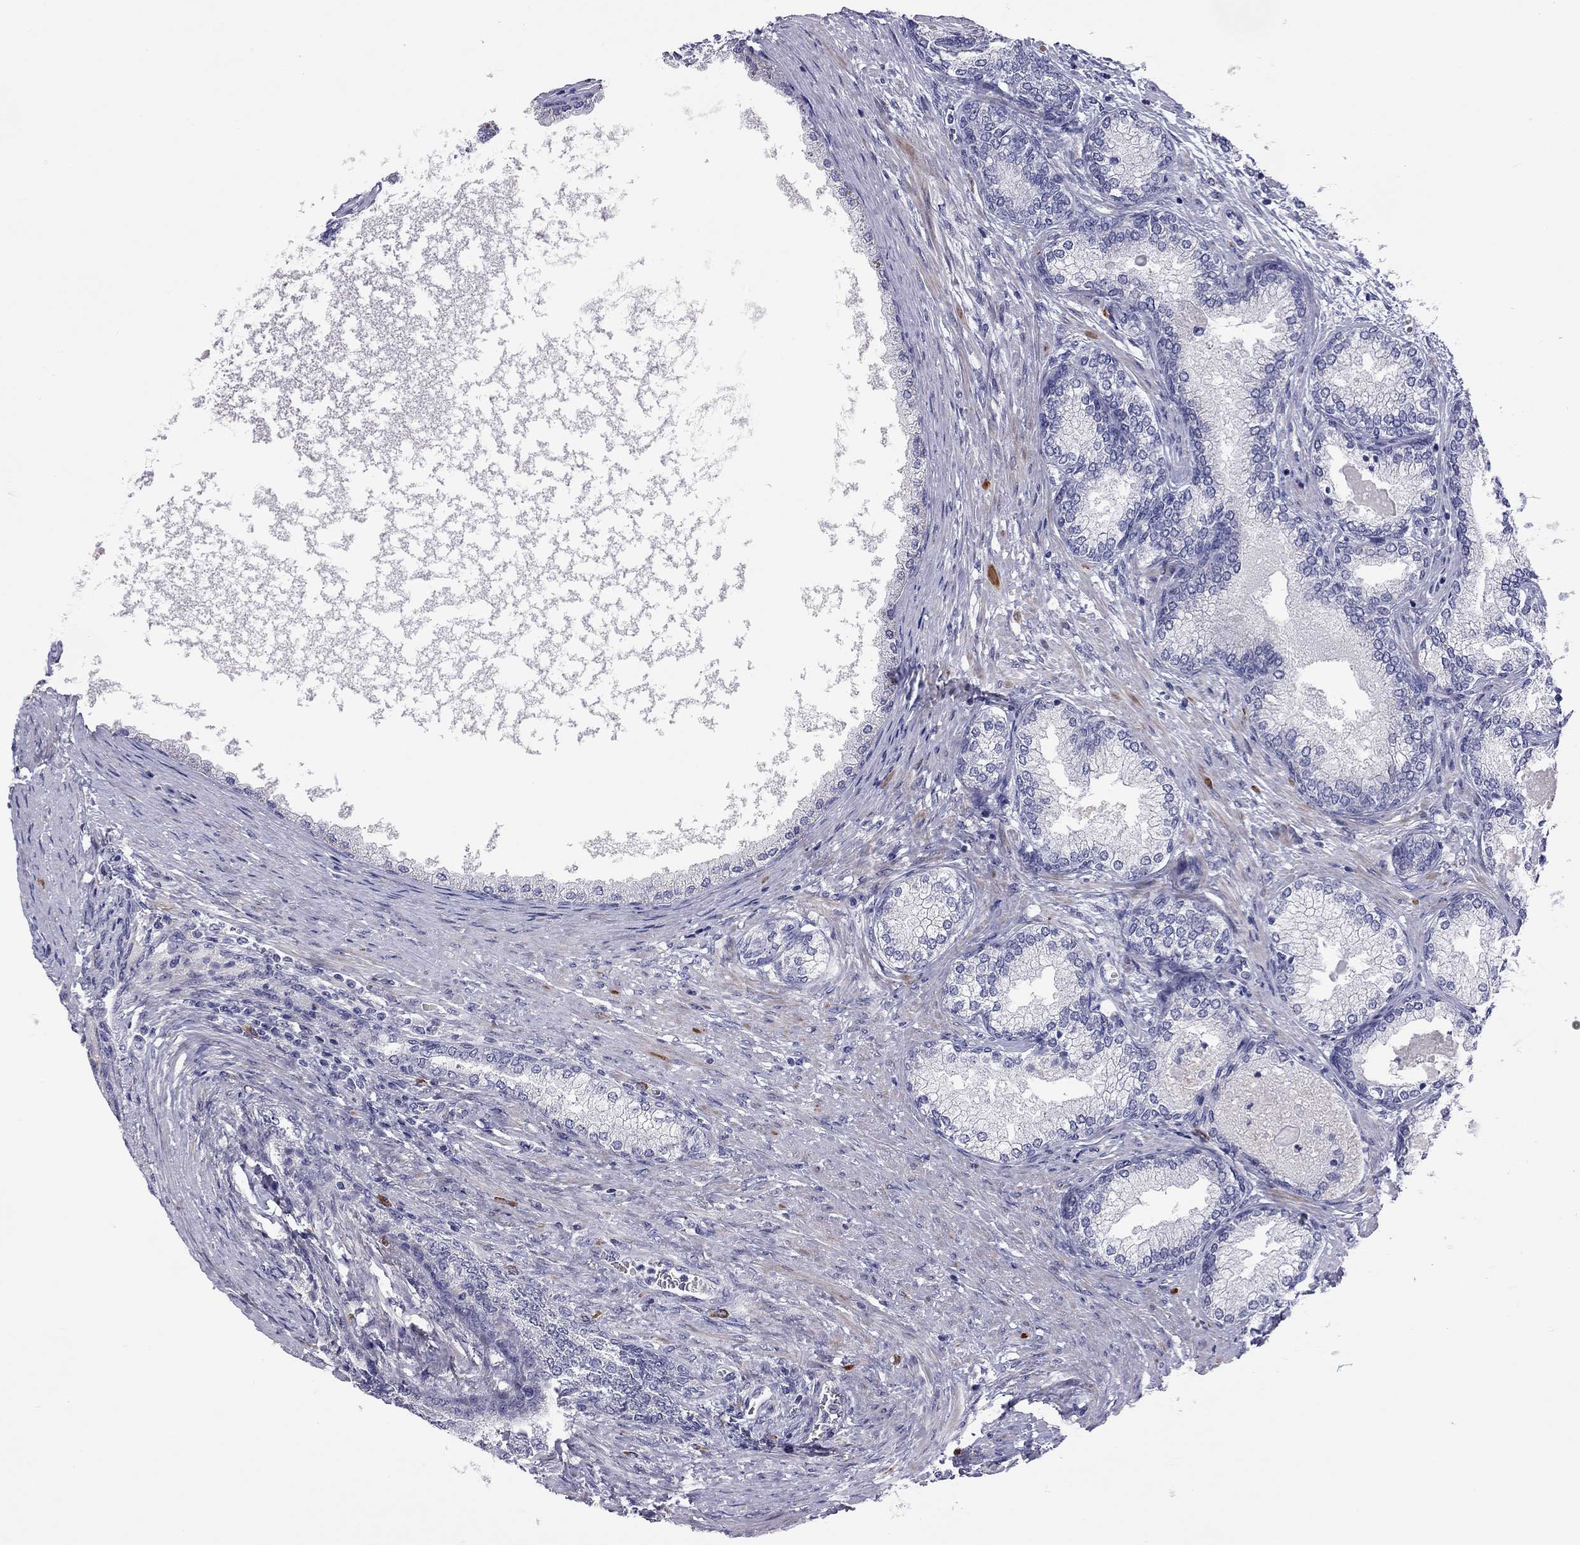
{"staining": {"intensity": "negative", "quantity": "none", "location": "none"}, "tissue": "prostate", "cell_type": "Glandular cells", "image_type": "normal", "snomed": [{"axis": "morphology", "description": "Normal tissue, NOS"}, {"axis": "topography", "description": "Prostate"}], "caption": "Glandular cells are negative for protein expression in normal human prostate.", "gene": "C8orf88", "patient": {"sex": "male", "age": 72}}